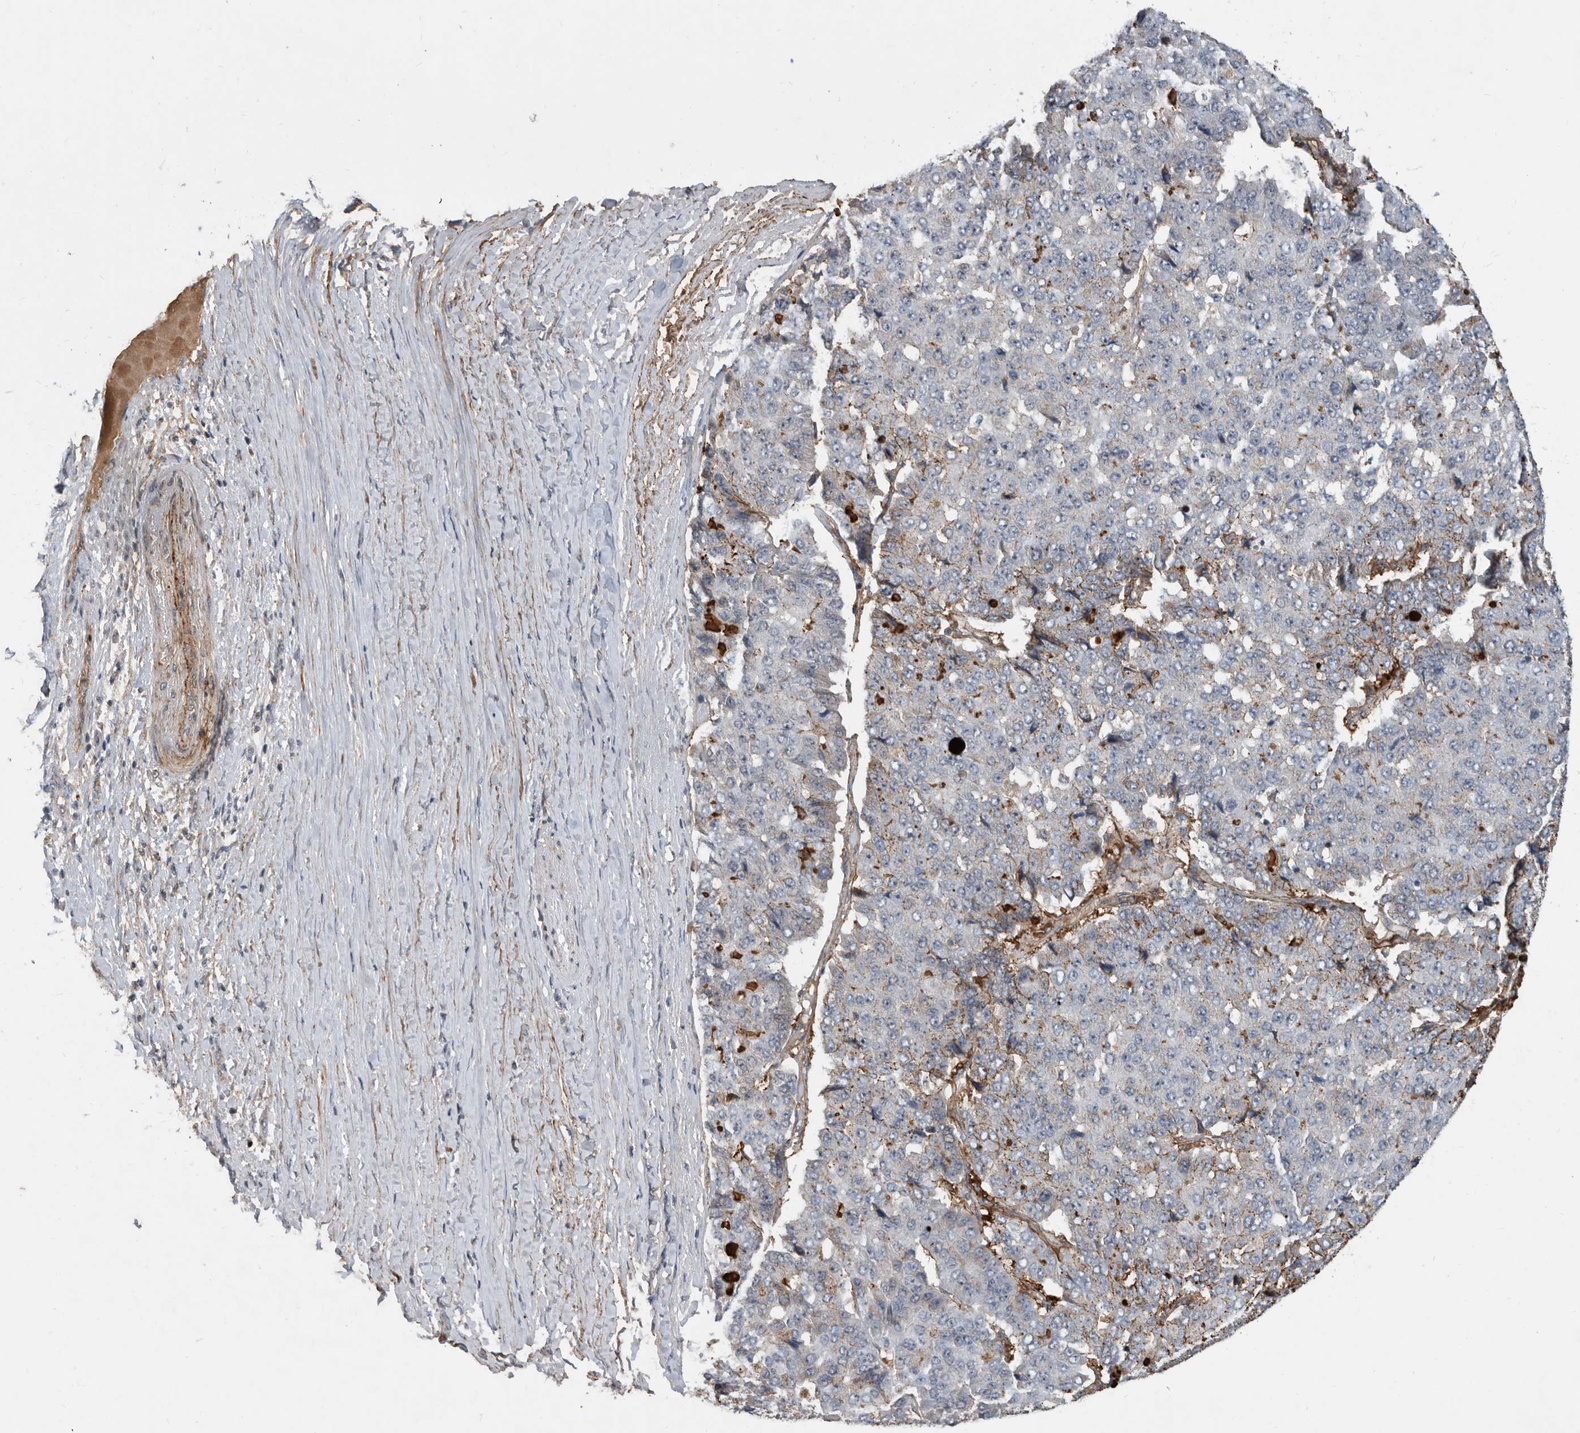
{"staining": {"intensity": "moderate", "quantity": "<25%", "location": "cytoplasmic/membranous"}, "tissue": "pancreatic cancer", "cell_type": "Tumor cells", "image_type": "cancer", "snomed": [{"axis": "morphology", "description": "Adenocarcinoma, NOS"}, {"axis": "topography", "description": "Pancreas"}], "caption": "This image shows pancreatic cancer stained with immunohistochemistry (IHC) to label a protein in brown. The cytoplasmic/membranous of tumor cells show moderate positivity for the protein. Nuclei are counter-stained blue.", "gene": "PI15", "patient": {"sex": "male", "age": 50}}